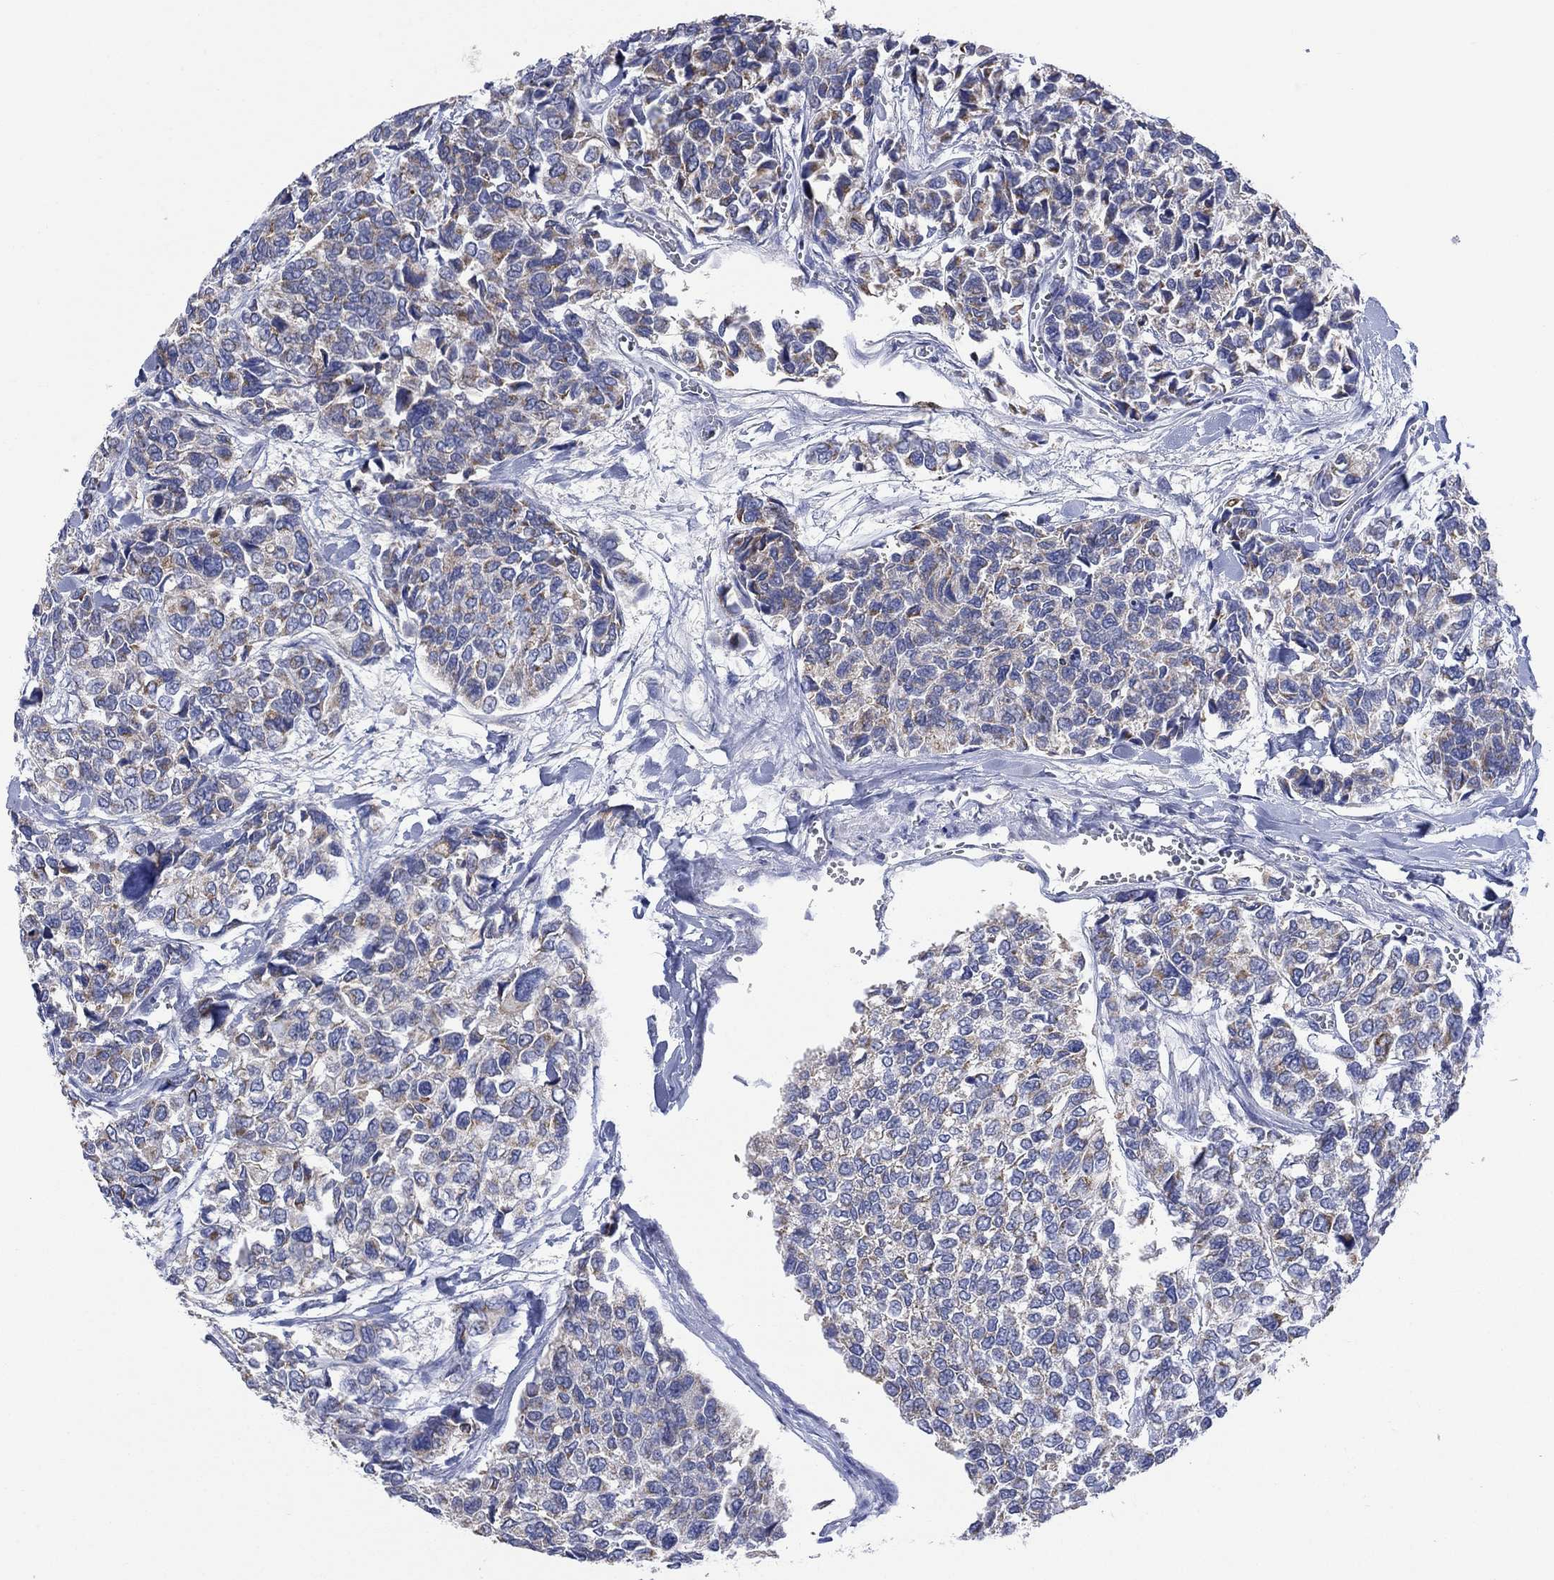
{"staining": {"intensity": "moderate", "quantity": "25%-75%", "location": "cytoplasmic/membranous"}, "tissue": "urothelial cancer", "cell_type": "Tumor cells", "image_type": "cancer", "snomed": [{"axis": "morphology", "description": "Urothelial carcinoma, High grade"}, {"axis": "topography", "description": "Urinary bladder"}], "caption": "Protein staining by immunohistochemistry (IHC) exhibits moderate cytoplasmic/membranous positivity in approximately 25%-75% of tumor cells in urothelial cancer.", "gene": "CLVS1", "patient": {"sex": "male", "age": 77}}